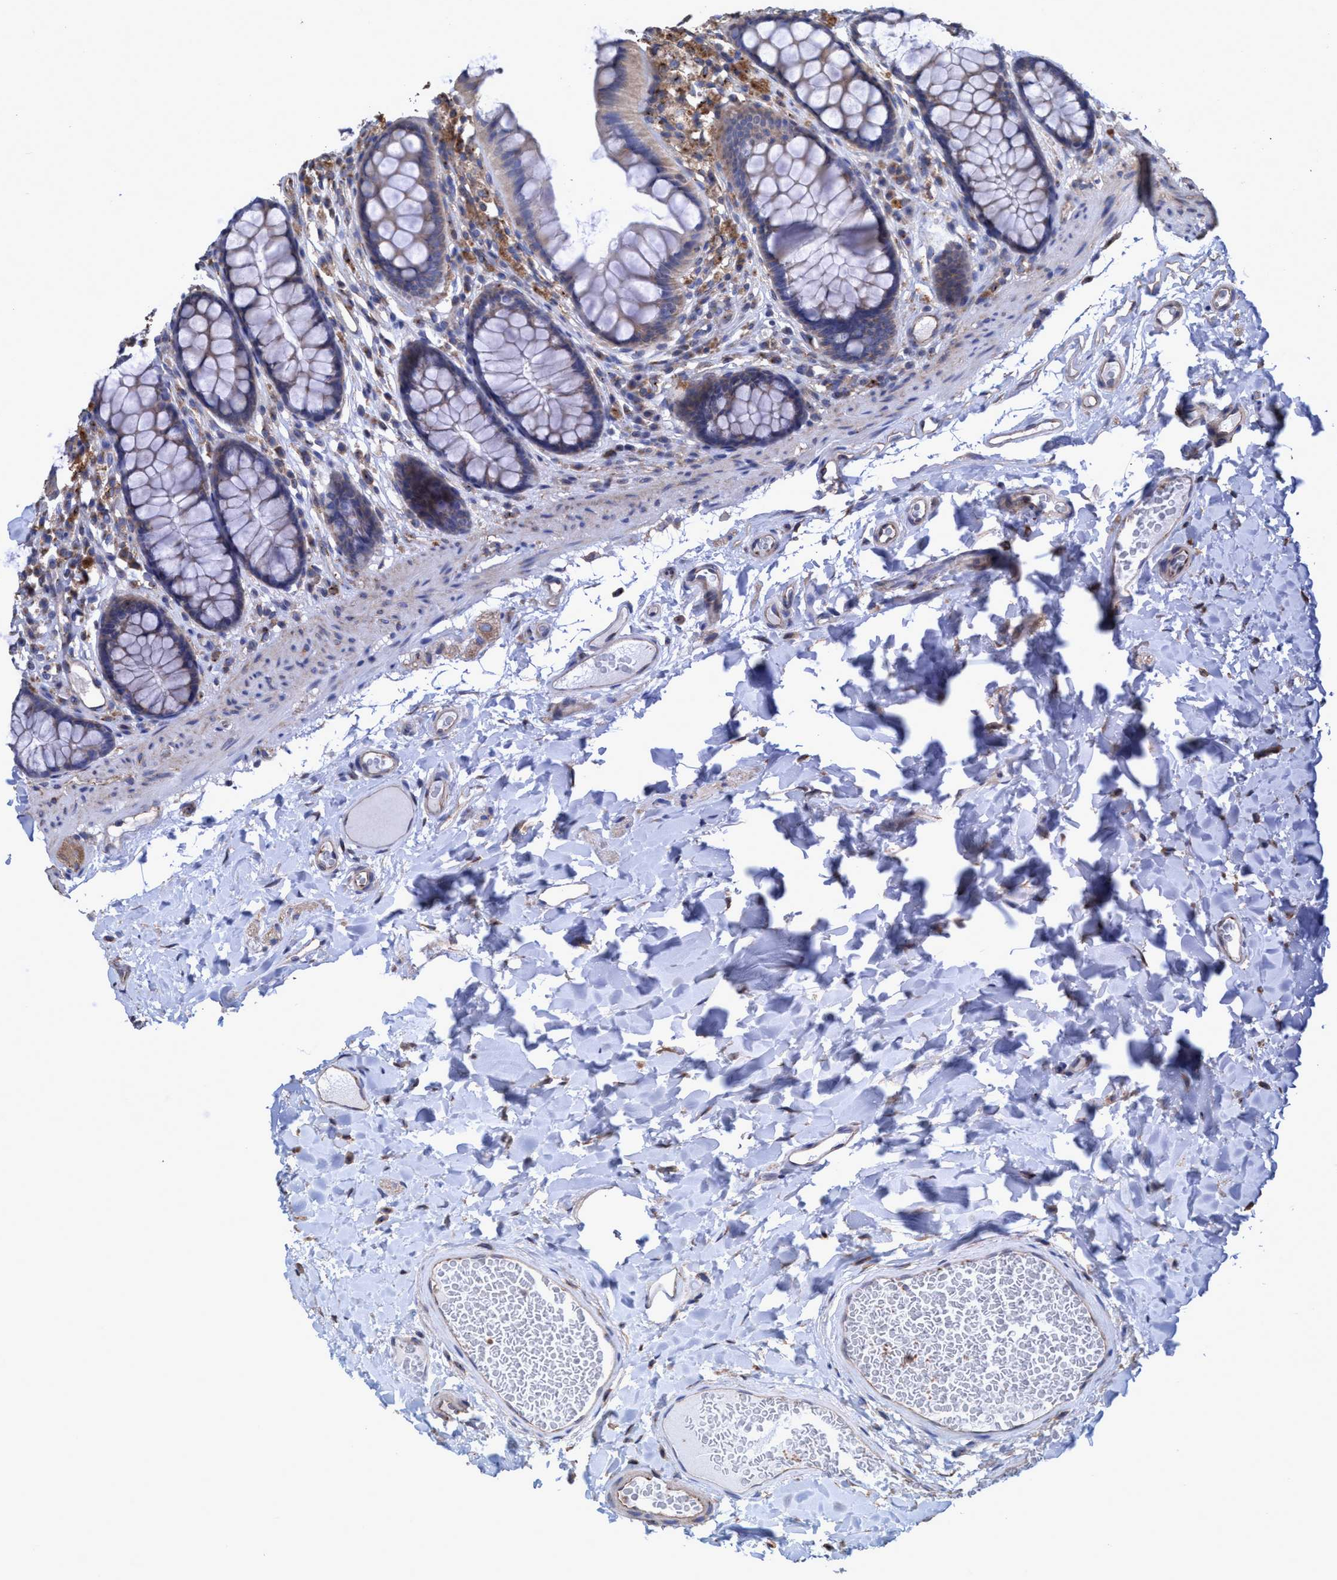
{"staining": {"intensity": "moderate", "quantity": ">75%", "location": "cytoplasmic/membranous"}, "tissue": "colon", "cell_type": "Endothelial cells", "image_type": "normal", "snomed": [{"axis": "morphology", "description": "Normal tissue, NOS"}, {"axis": "topography", "description": "Colon"}], "caption": "Immunohistochemical staining of normal human colon displays medium levels of moderate cytoplasmic/membranous positivity in approximately >75% of endothelial cells.", "gene": "BICD2", "patient": {"sex": "female", "age": 55}}